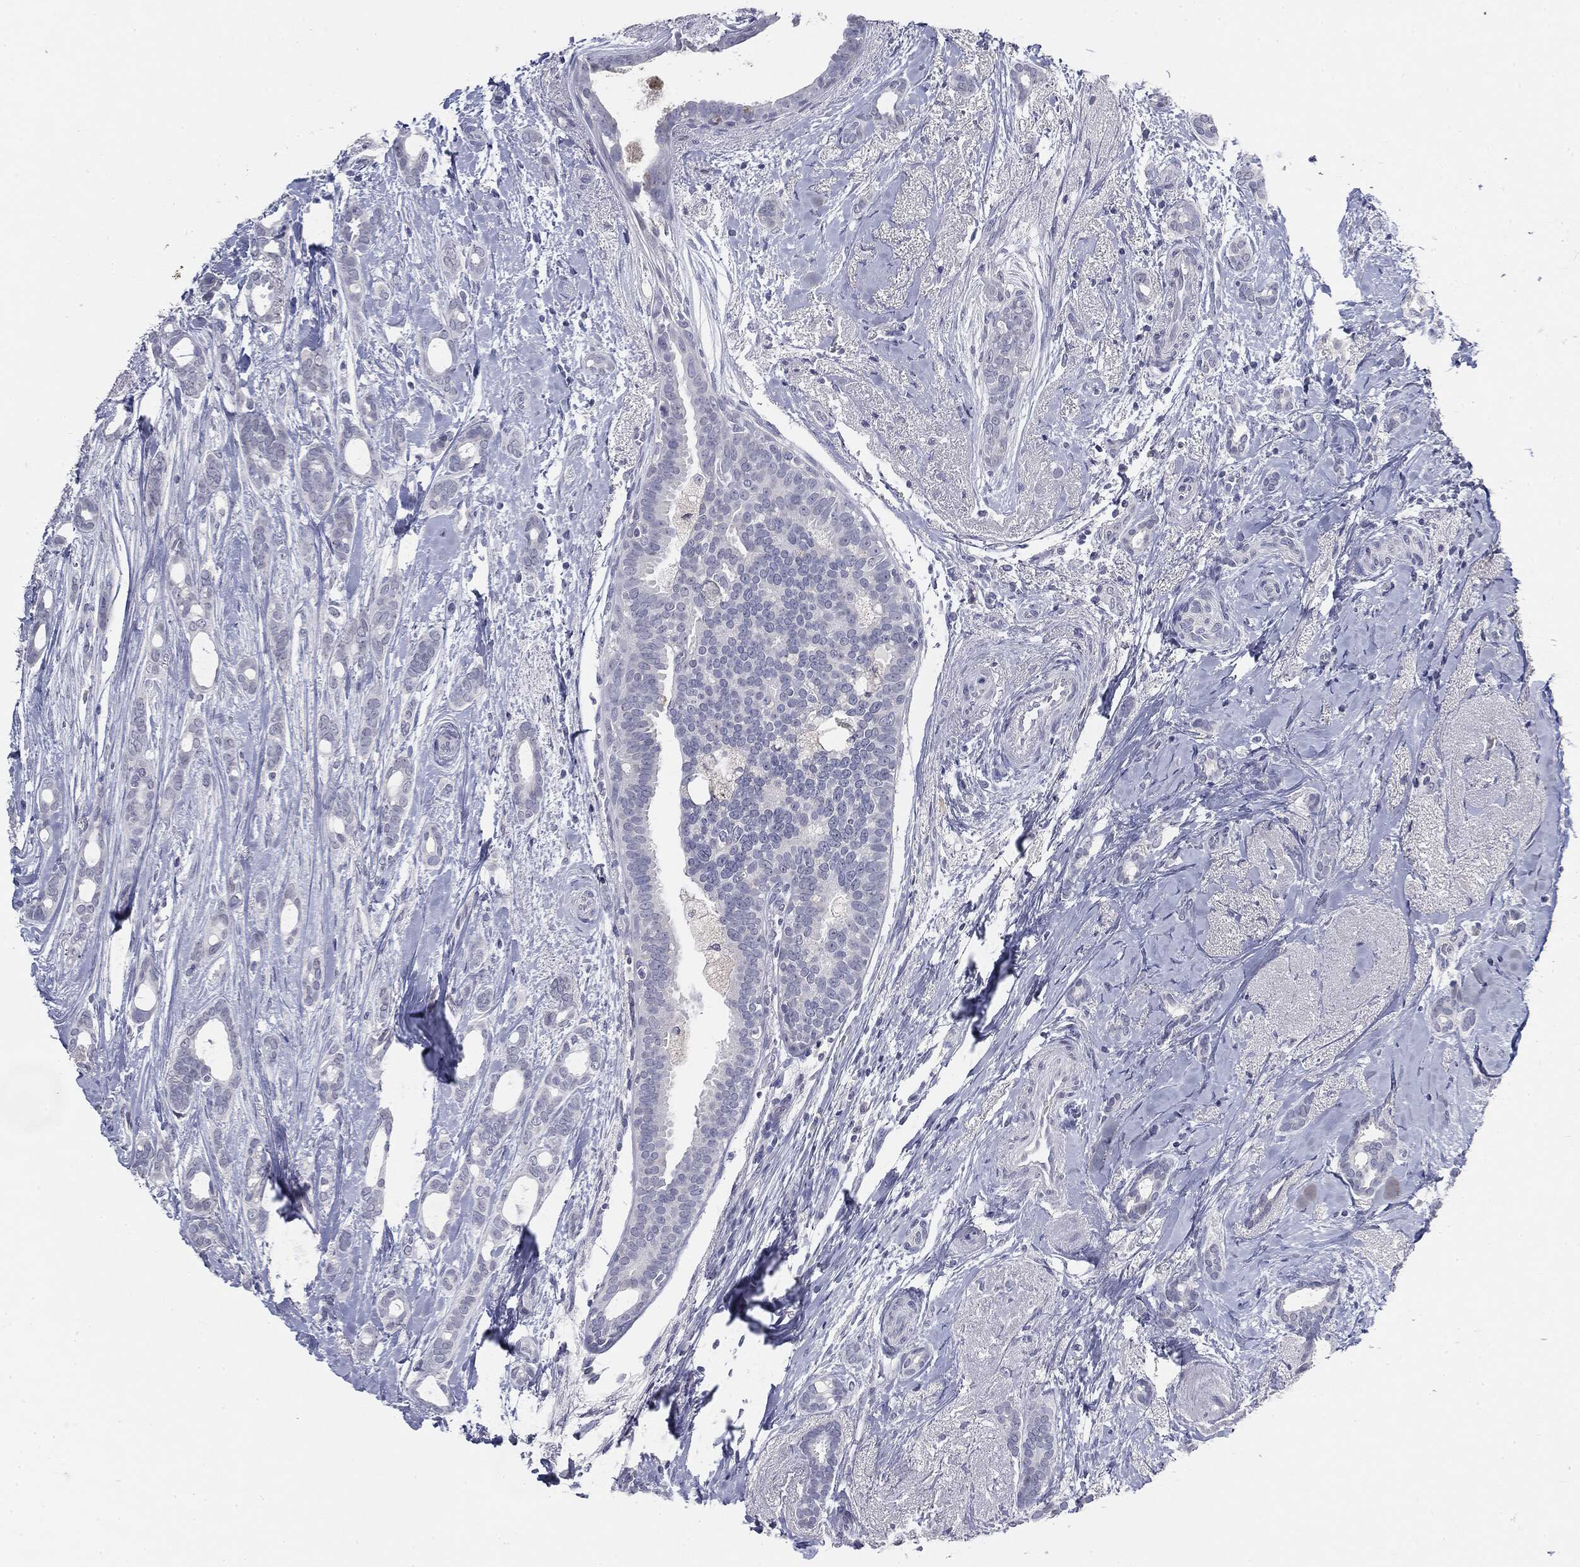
{"staining": {"intensity": "negative", "quantity": "none", "location": "none"}, "tissue": "breast cancer", "cell_type": "Tumor cells", "image_type": "cancer", "snomed": [{"axis": "morphology", "description": "Duct carcinoma"}, {"axis": "topography", "description": "Breast"}], "caption": "Breast cancer (infiltrating ductal carcinoma) was stained to show a protein in brown. There is no significant staining in tumor cells.", "gene": "CGB1", "patient": {"sex": "female", "age": 51}}